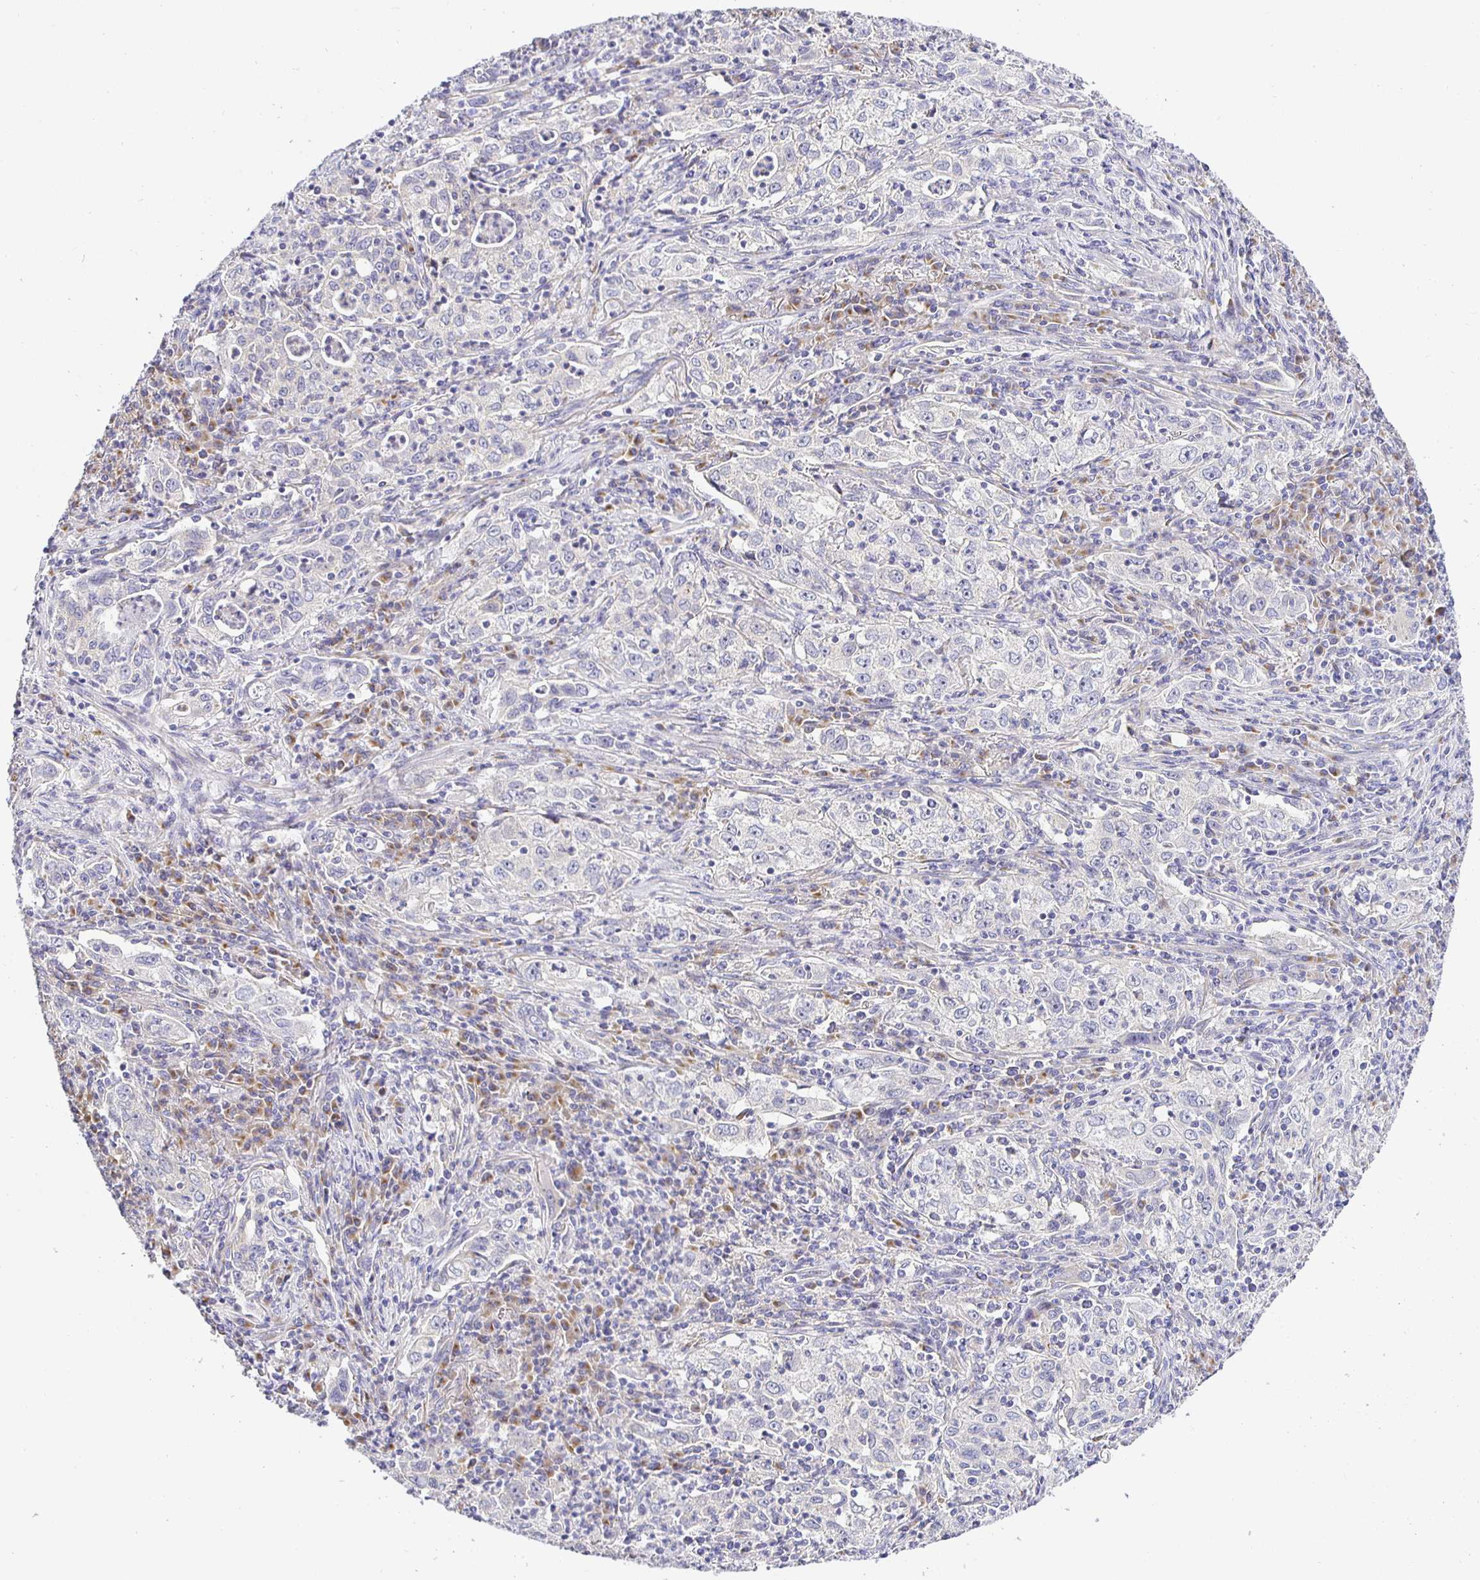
{"staining": {"intensity": "negative", "quantity": "none", "location": "none"}, "tissue": "lung cancer", "cell_type": "Tumor cells", "image_type": "cancer", "snomed": [{"axis": "morphology", "description": "Squamous cell carcinoma, NOS"}, {"axis": "topography", "description": "Lung"}], "caption": "Lung squamous cell carcinoma was stained to show a protein in brown. There is no significant positivity in tumor cells. (Stains: DAB (3,3'-diaminobenzidine) immunohistochemistry (IHC) with hematoxylin counter stain, Microscopy: brightfield microscopy at high magnification).", "gene": "OPALIN", "patient": {"sex": "male", "age": 71}}